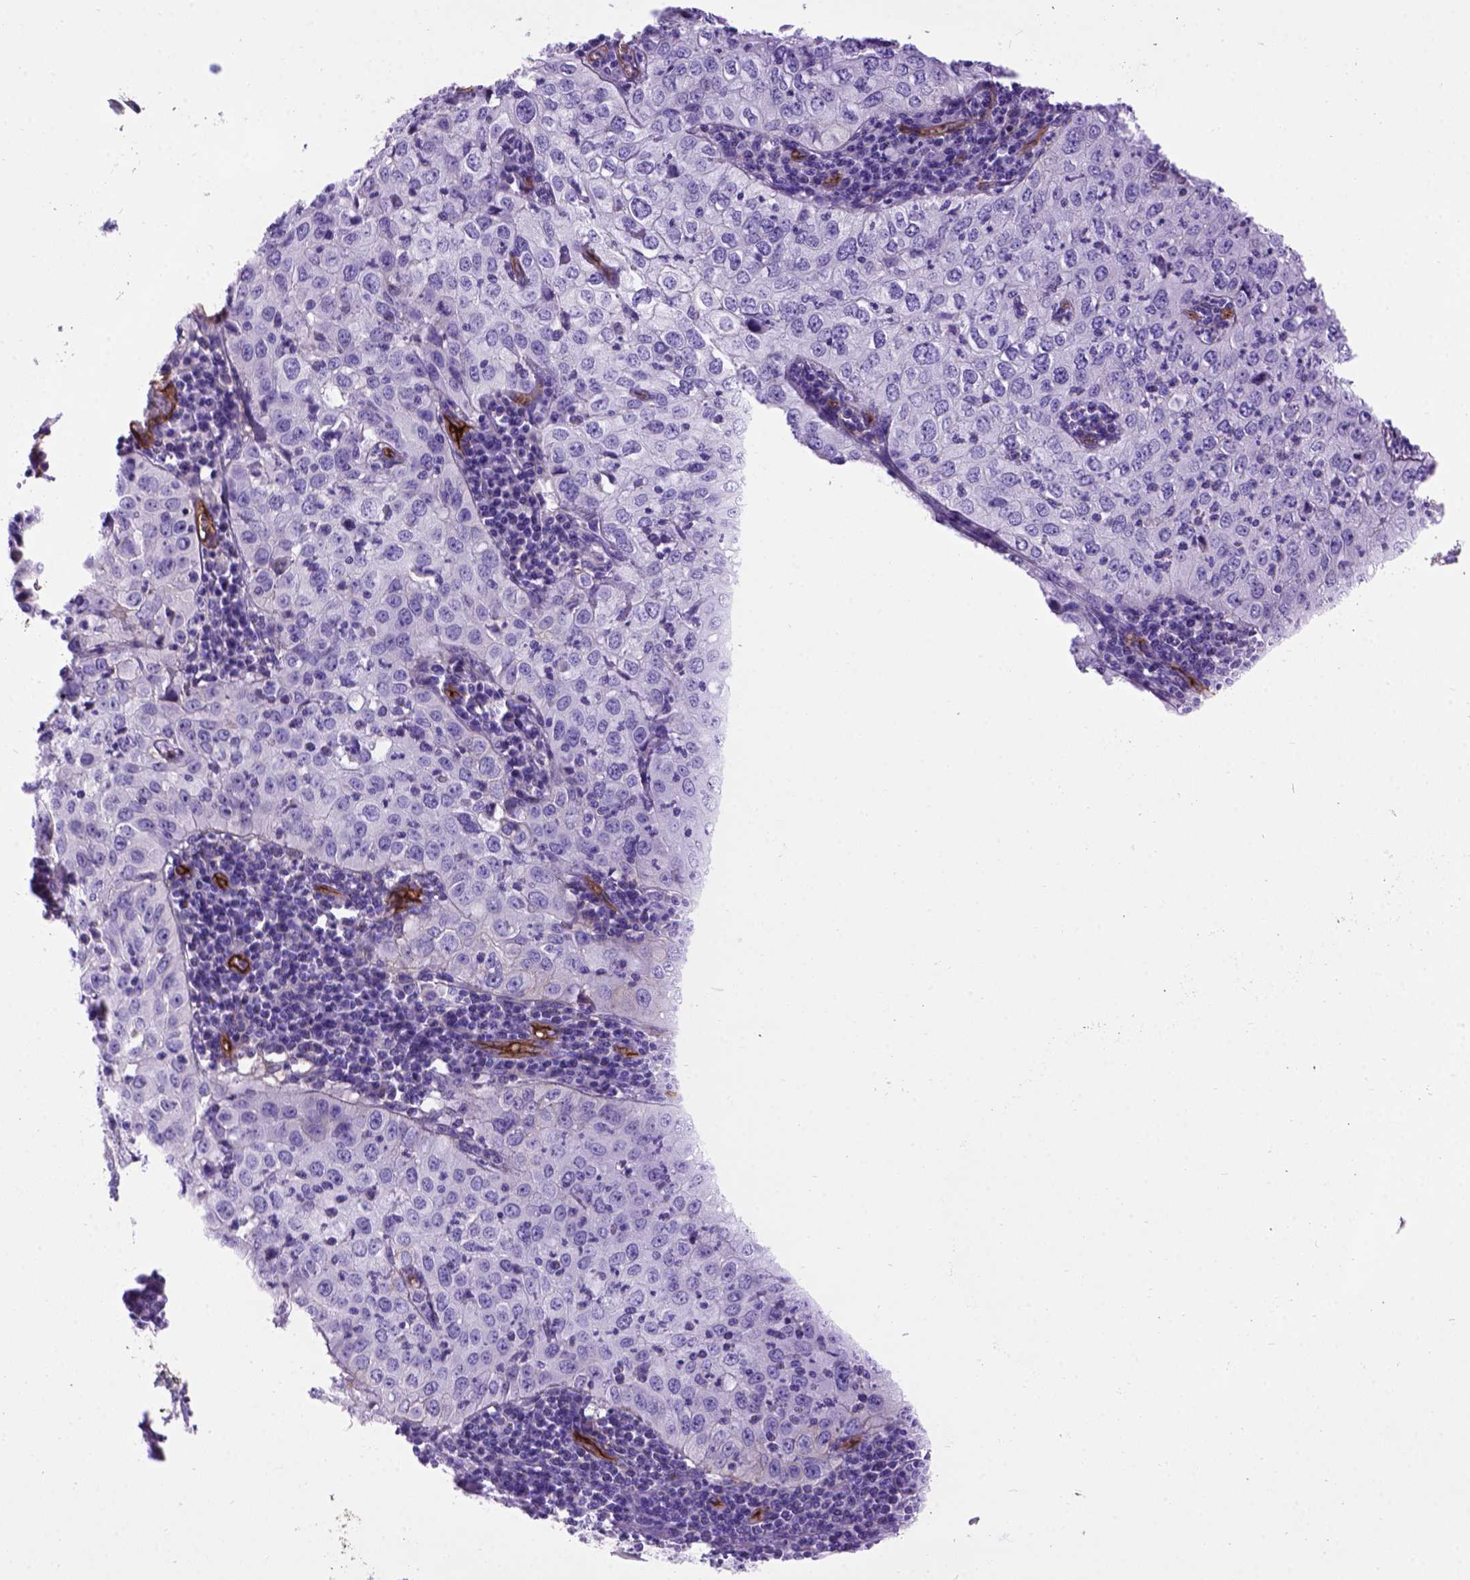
{"staining": {"intensity": "negative", "quantity": "none", "location": "none"}, "tissue": "cervical cancer", "cell_type": "Tumor cells", "image_type": "cancer", "snomed": [{"axis": "morphology", "description": "Squamous cell carcinoma, NOS"}, {"axis": "topography", "description": "Cervix"}], "caption": "Squamous cell carcinoma (cervical) was stained to show a protein in brown. There is no significant expression in tumor cells.", "gene": "ENG", "patient": {"sex": "female", "age": 24}}